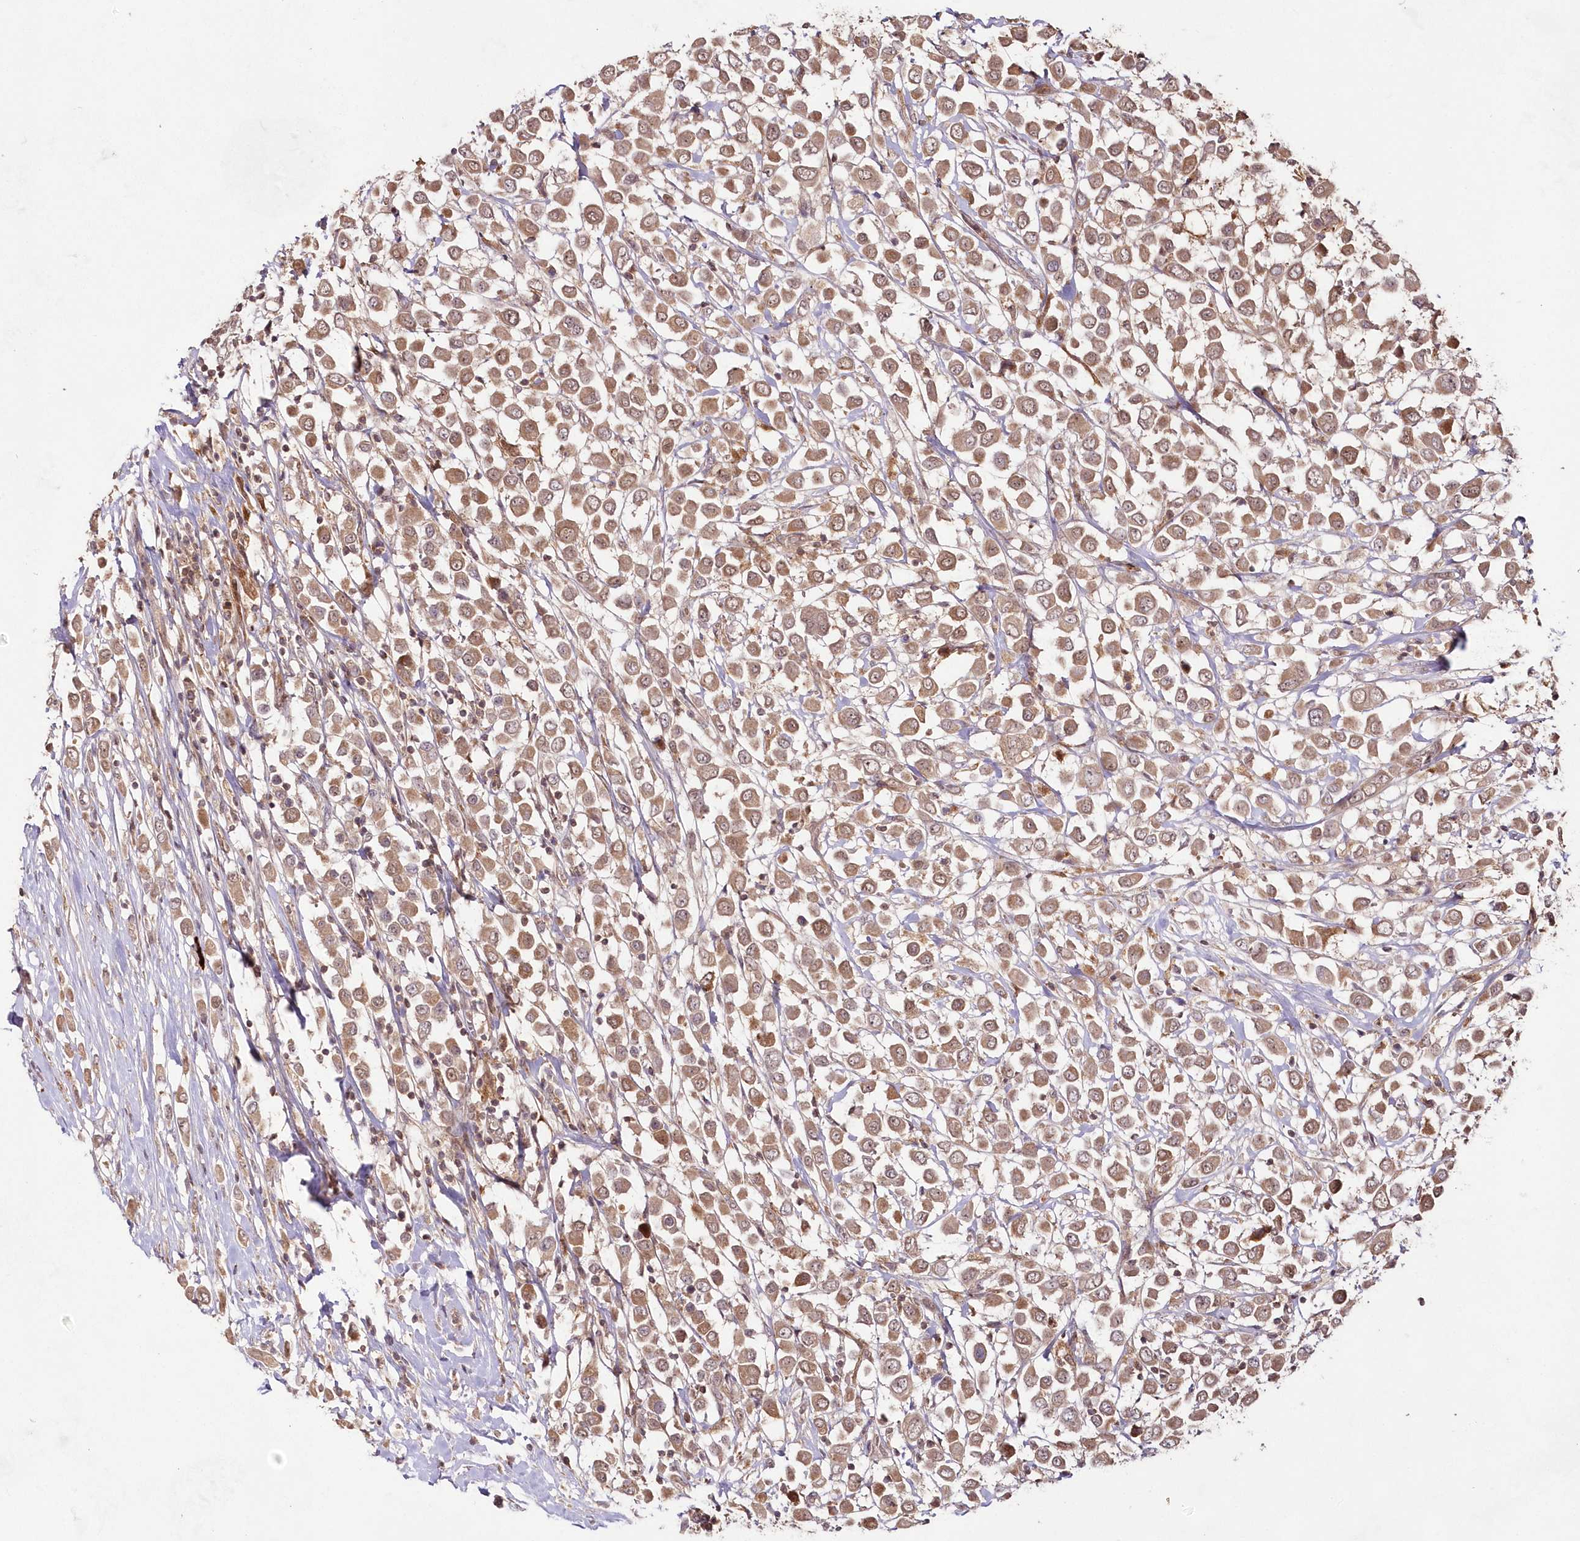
{"staining": {"intensity": "moderate", "quantity": ">75%", "location": "cytoplasmic/membranous"}, "tissue": "breast cancer", "cell_type": "Tumor cells", "image_type": "cancer", "snomed": [{"axis": "morphology", "description": "Duct carcinoma"}, {"axis": "topography", "description": "Breast"}], "caption": "Immunohistochemical staining of human breast cancer (invasive ductal carcinoma) exhibits medium levels of moderate cytoplasmic/membranous protein expression in about >75% of tumor cells.", "gene": "IMPA1", "patient": {"sex": "female", "age": 61}}